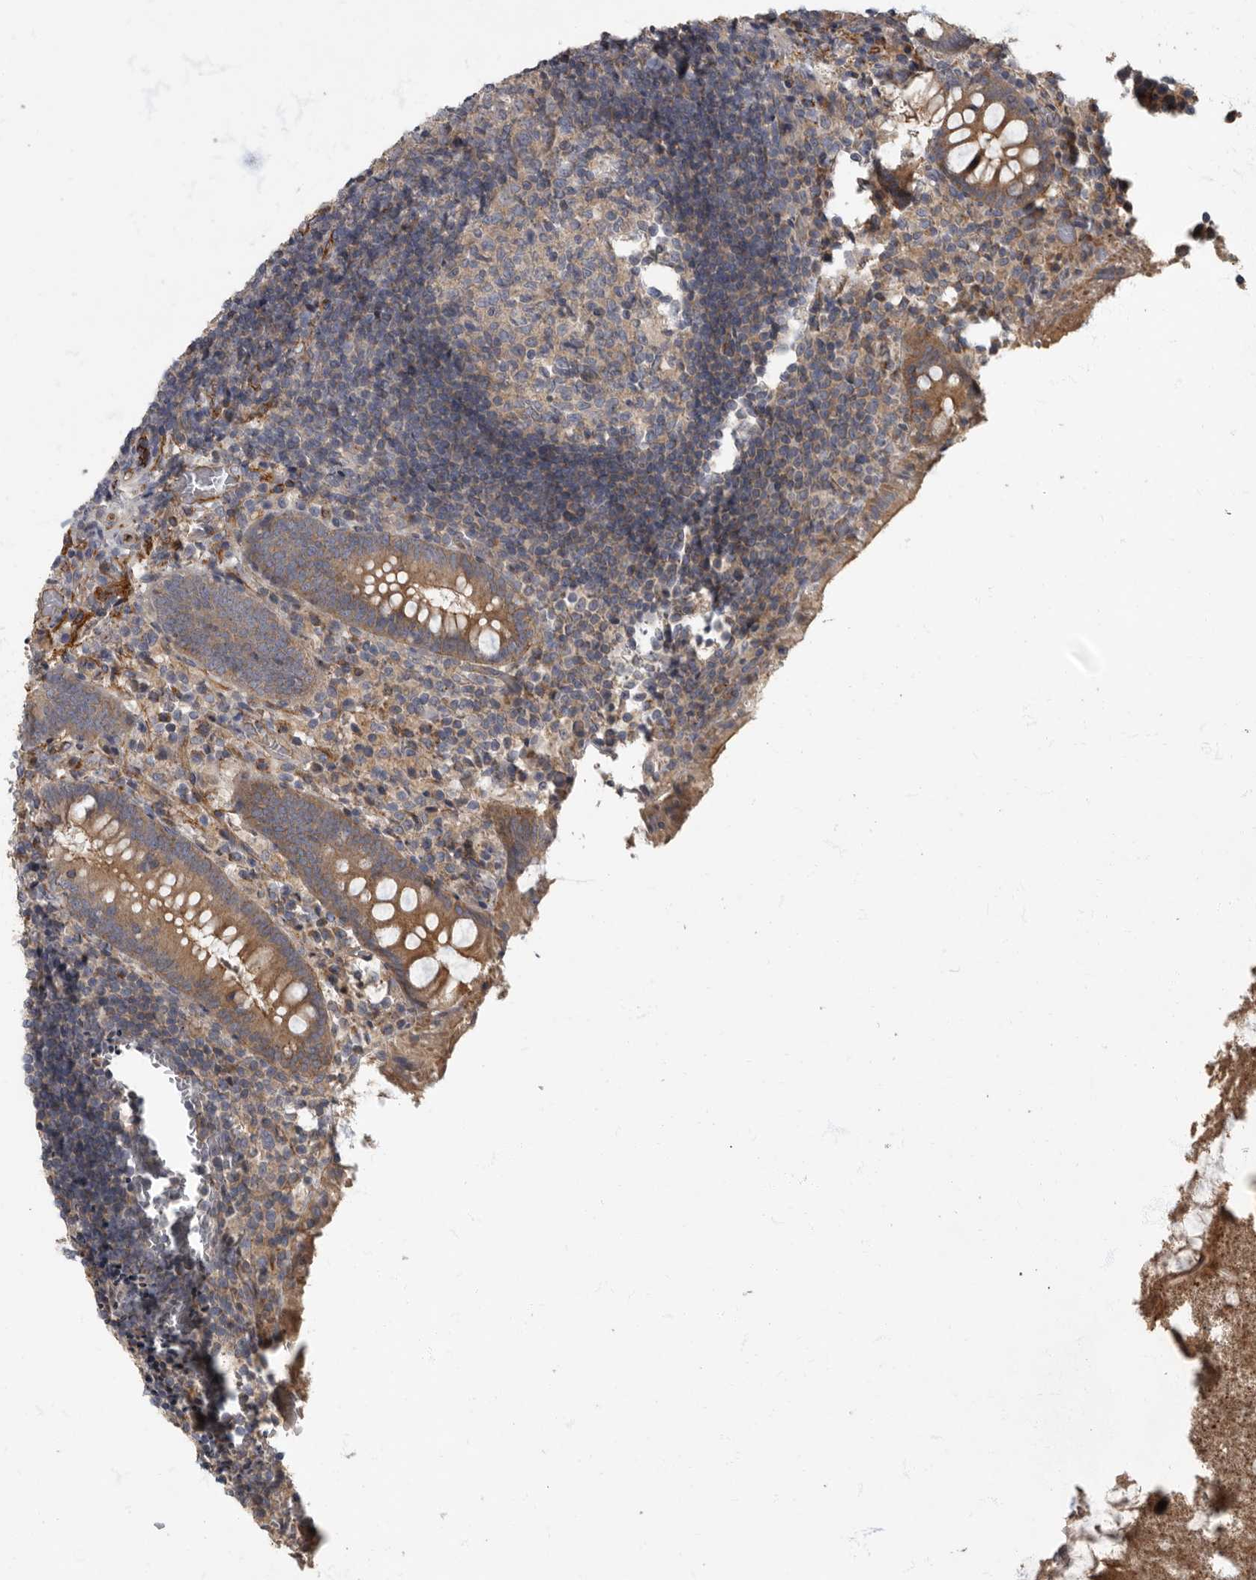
{"staining": {"intensity": "moderate", "quantity": ">75%", "location": "cytoplasmic/membranous"}, "tissue": "appendix", "cell_type": "Glandular cells", "image_type": "normal", "snomed": [{"axis": "morphology", "description": "Normal tissue, NOS"}, {"axis": "topography", "description": "Appendix"}], "caption": "Immunohistochemistry (IHC) histopathology image of normal human appendix stained for a protein (brown), which displays medium levels of moderate cytoplasmic/membranous positivity in about >75% of glandular cells.", "gene": "PDK1", "patient": {"sex": "female", "age": 17}}